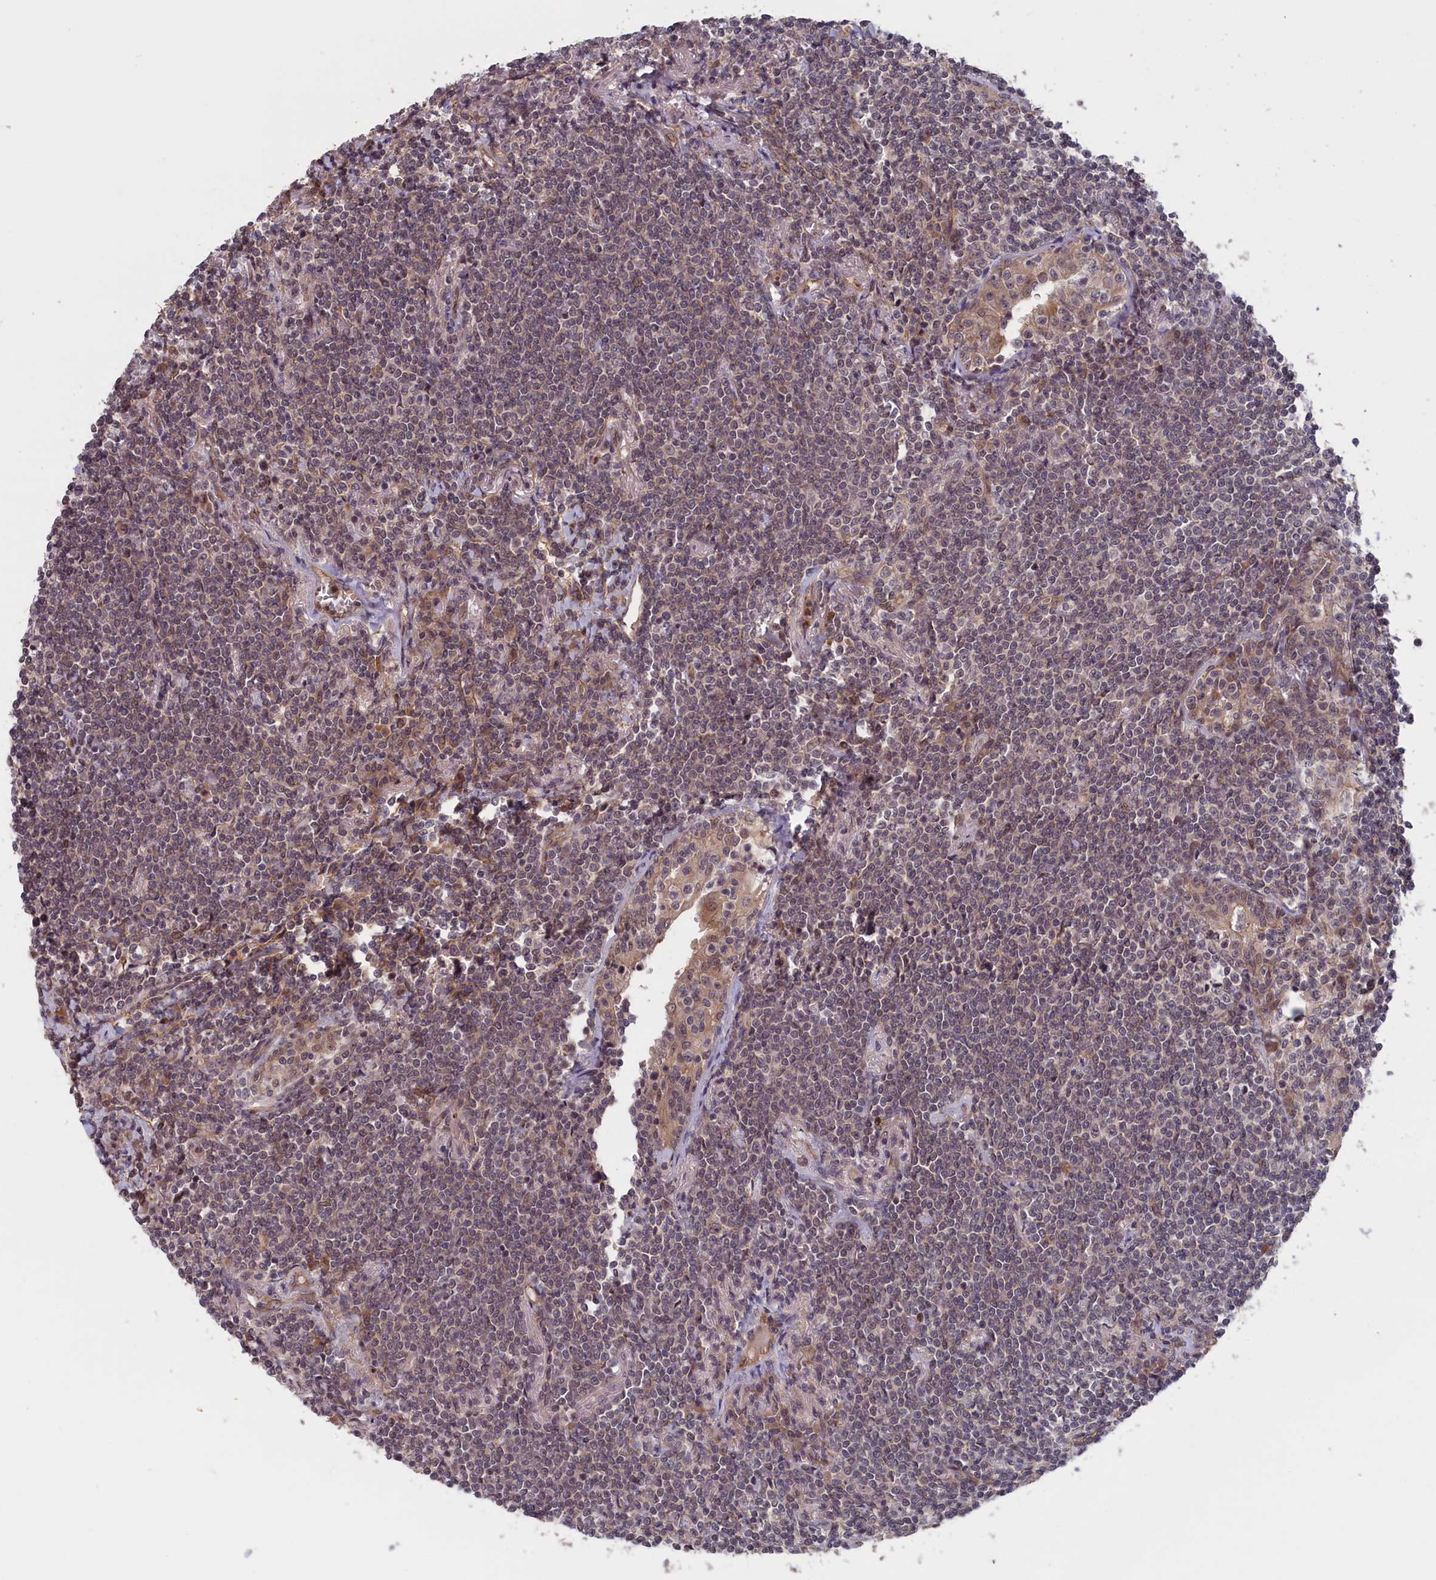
{"staining": {"intensity": "weak", "quantity": "<25%", "location": "cytoplasmic/membranous,nuclear"}, "tissue": "lymphoma", "cell_type": "Tumor cells", "image_type": "cancer", "snomed": [{"axis": "morphology", "description": "Malignant lymphoma, non-Hodgkin's type, Low grade"}, {"axis": "topography", "description": "Lung"}], "caption": "Tumor cells show no significant protein positivity in lymphoma.", "gene": "PLP2", "patient": {"sex": "female", "age": 71}}